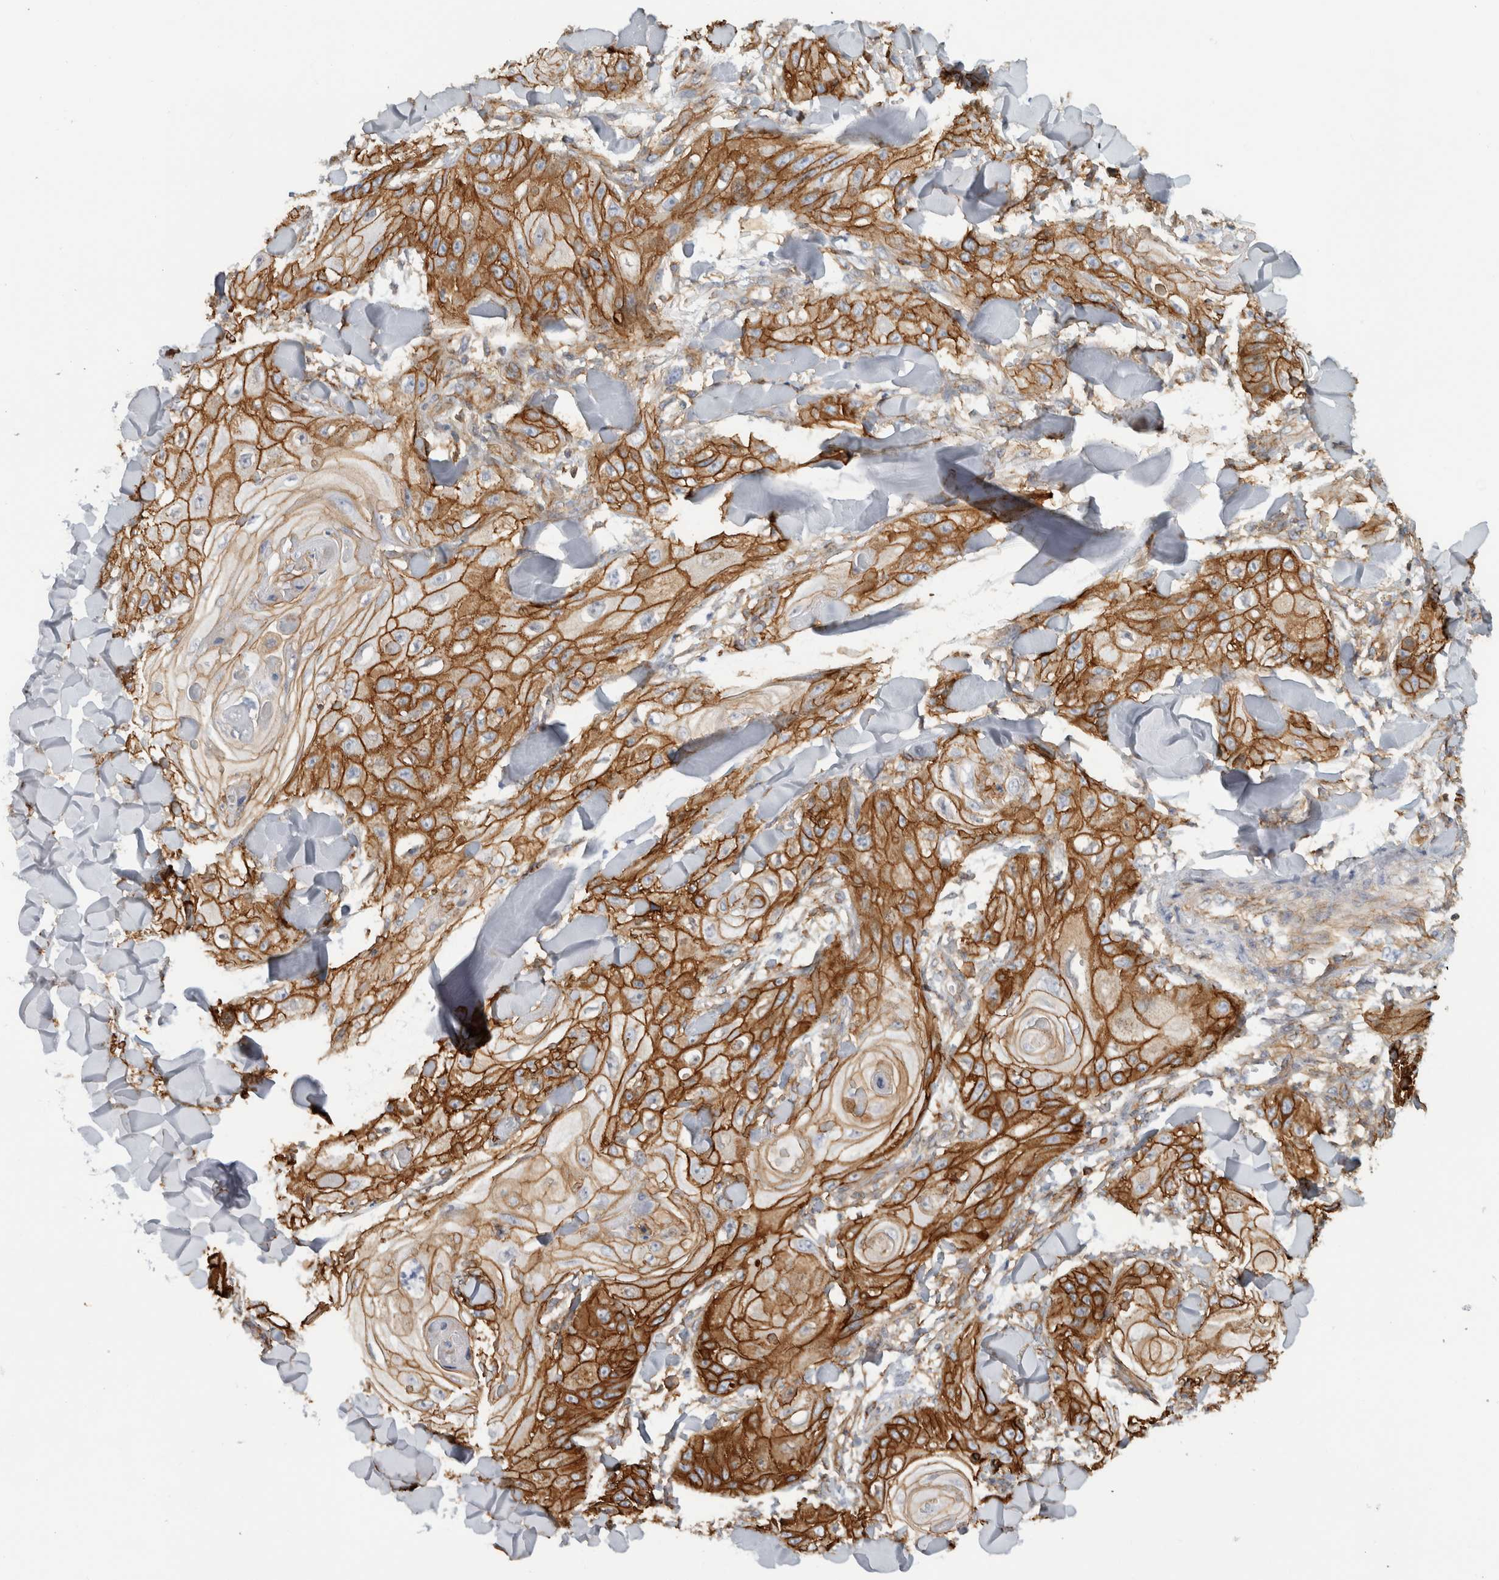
{"staining": {"intensity": "strong", "quantity": ">75%", "location": "cytoplasmic/membranous"}, "tissue": "skin cancer", "cell_type": "Tumor cells", "image_type": "cancer", "snomed": [{"axis": "morphology", "description": "Squamous cell carcinoma, NOS"}, {"axis": "topography", "description": "Skin"}], "caption": "Immunohistochemistry of human squamous cell carcinoma (skin) demonstrates high levels of strong cytoplasmic/membranous staining in about >75% of tumor cells. Nuclei are stained in blue.", "gene": "AHNAK", "patient": {"sex": "male", "age": 74}}